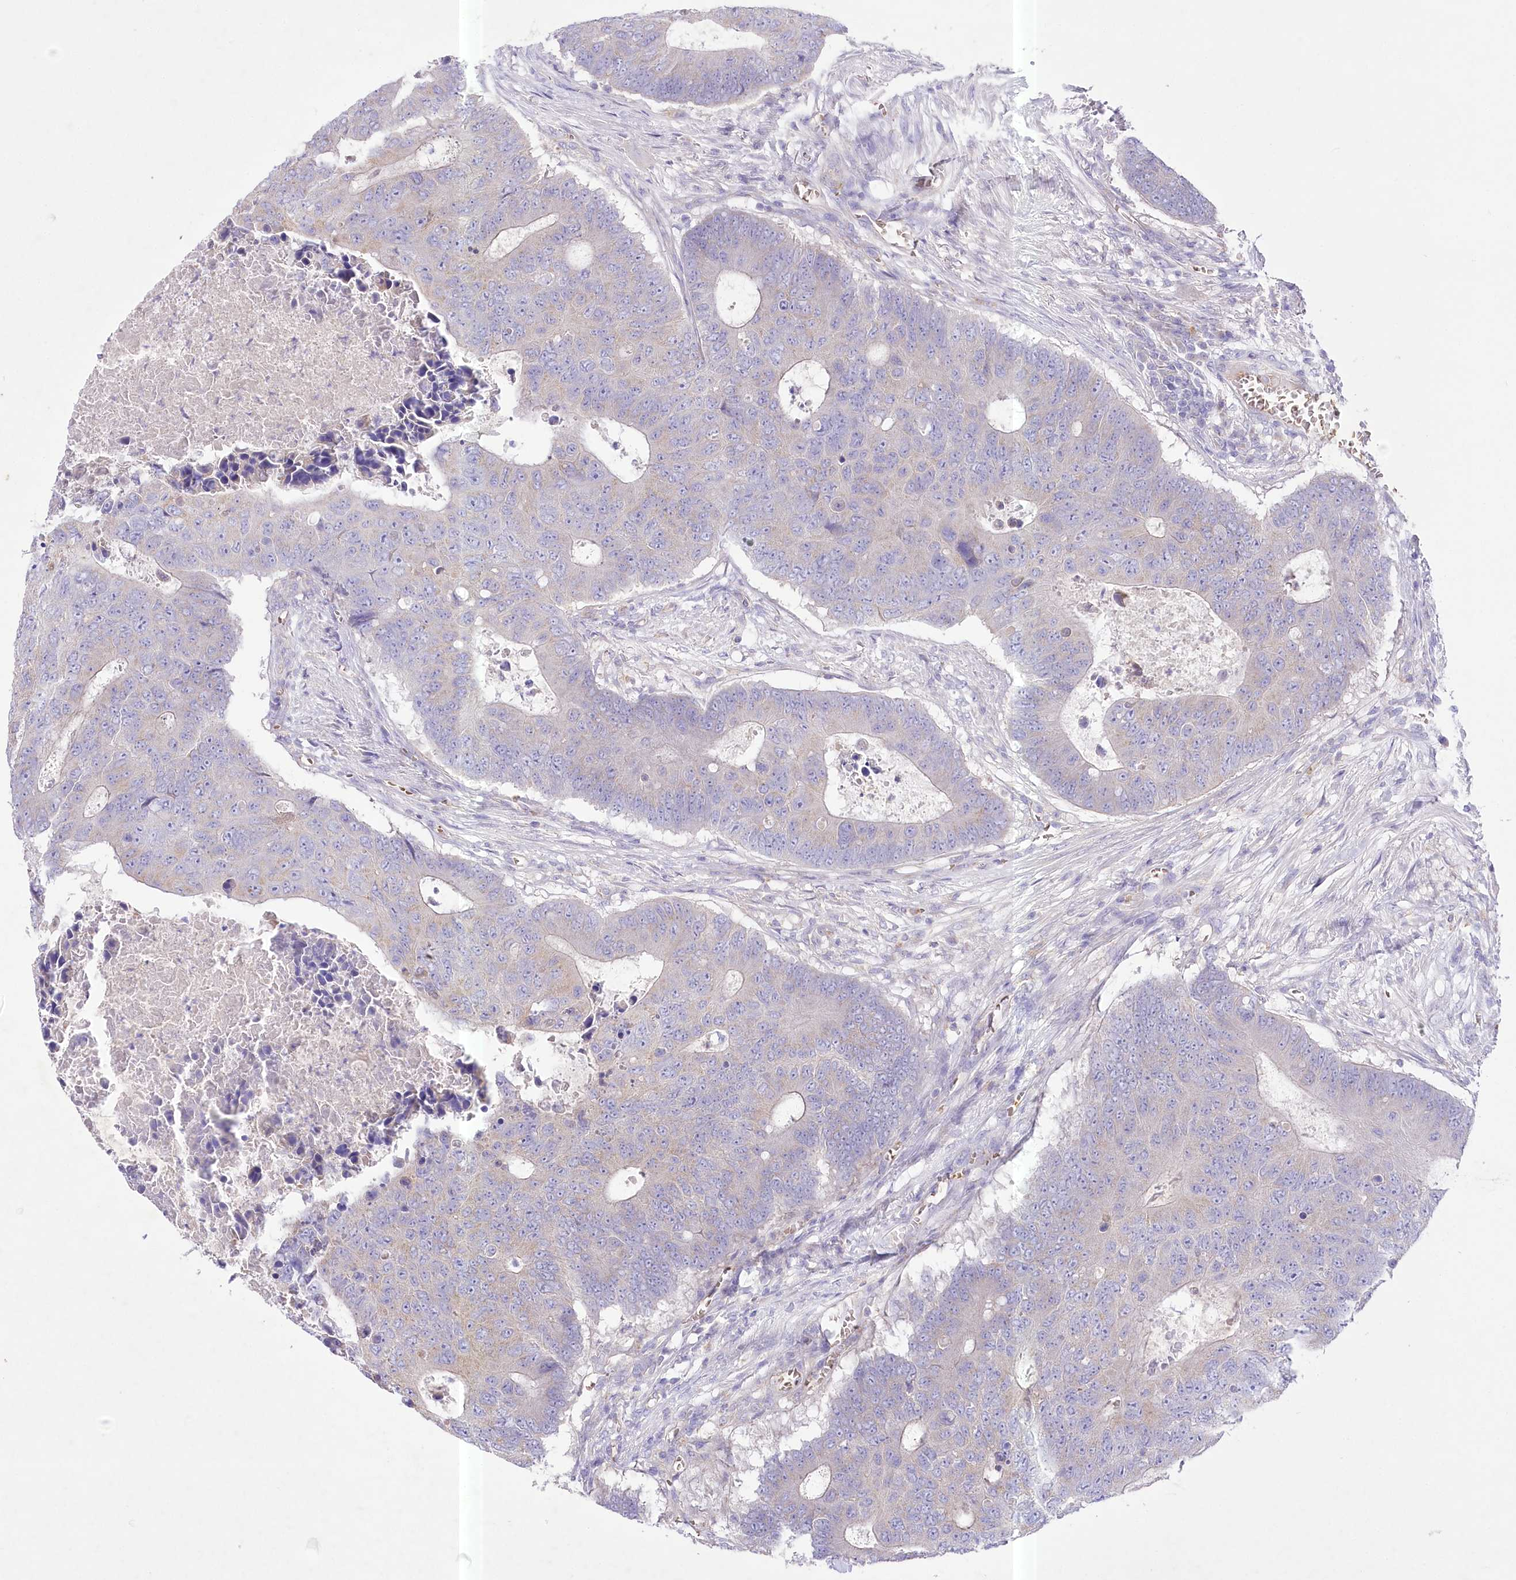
{"staining": {"intensity": "negative", "quantity": "none", "location": "none"}, "tissue": "colorectal cancer", "cell_type": "Tumor cells", "image_type": "cancer", "snomed": [{"axis": "morphology", "description": "Adenocarcinoma, NOS"}, {"axis": "topography", "description": "Colon"}], "caption": "Tumor cells show no significant protein positivity in colorectal adenocarcinoma. The staining was performed using DAB (3,3'-diaminobenzidine) to visualize the protein expression in brown, while the nuclei were stained in blue with hematoxylin (Magnification: 20x).", "gene": "PRSS53", "patient": {"sex": "male", "age": 87}}